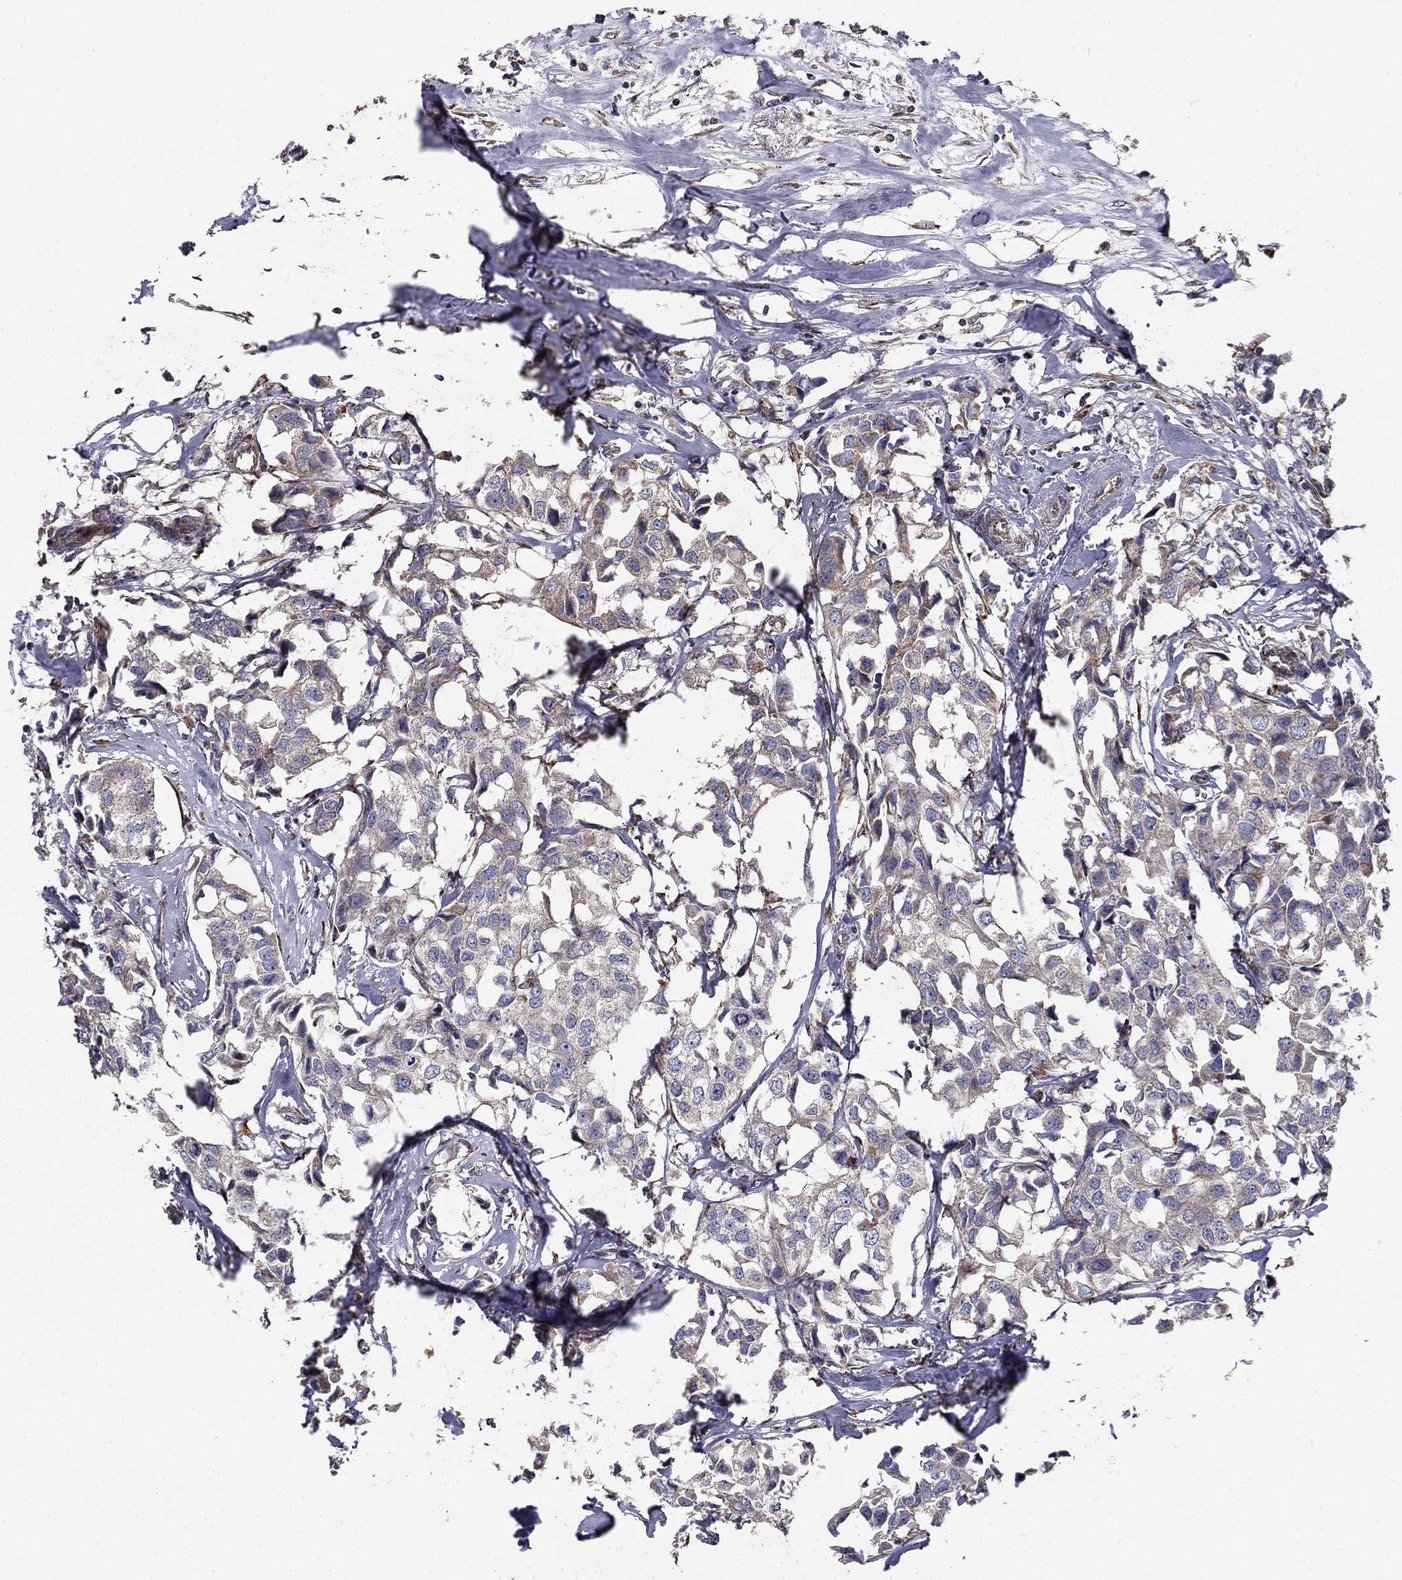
{"staining": {"intensity": "negative", "quantity": "none", "location": "none"}, "tissue": "breast cancer", "cell_type": "Tumor cells", "image_type": "cancer", "snomed": [{"axis": "morphology", "description": "Duct carcinoma"}, {"axis": "topography", "description": "Breast"}], "caption": "There is no significant staining in tumor cells of intraductal carcinoma (breast).", "gene": "NKIRAS1", "patient": {"sex": "female", "age": 80}}